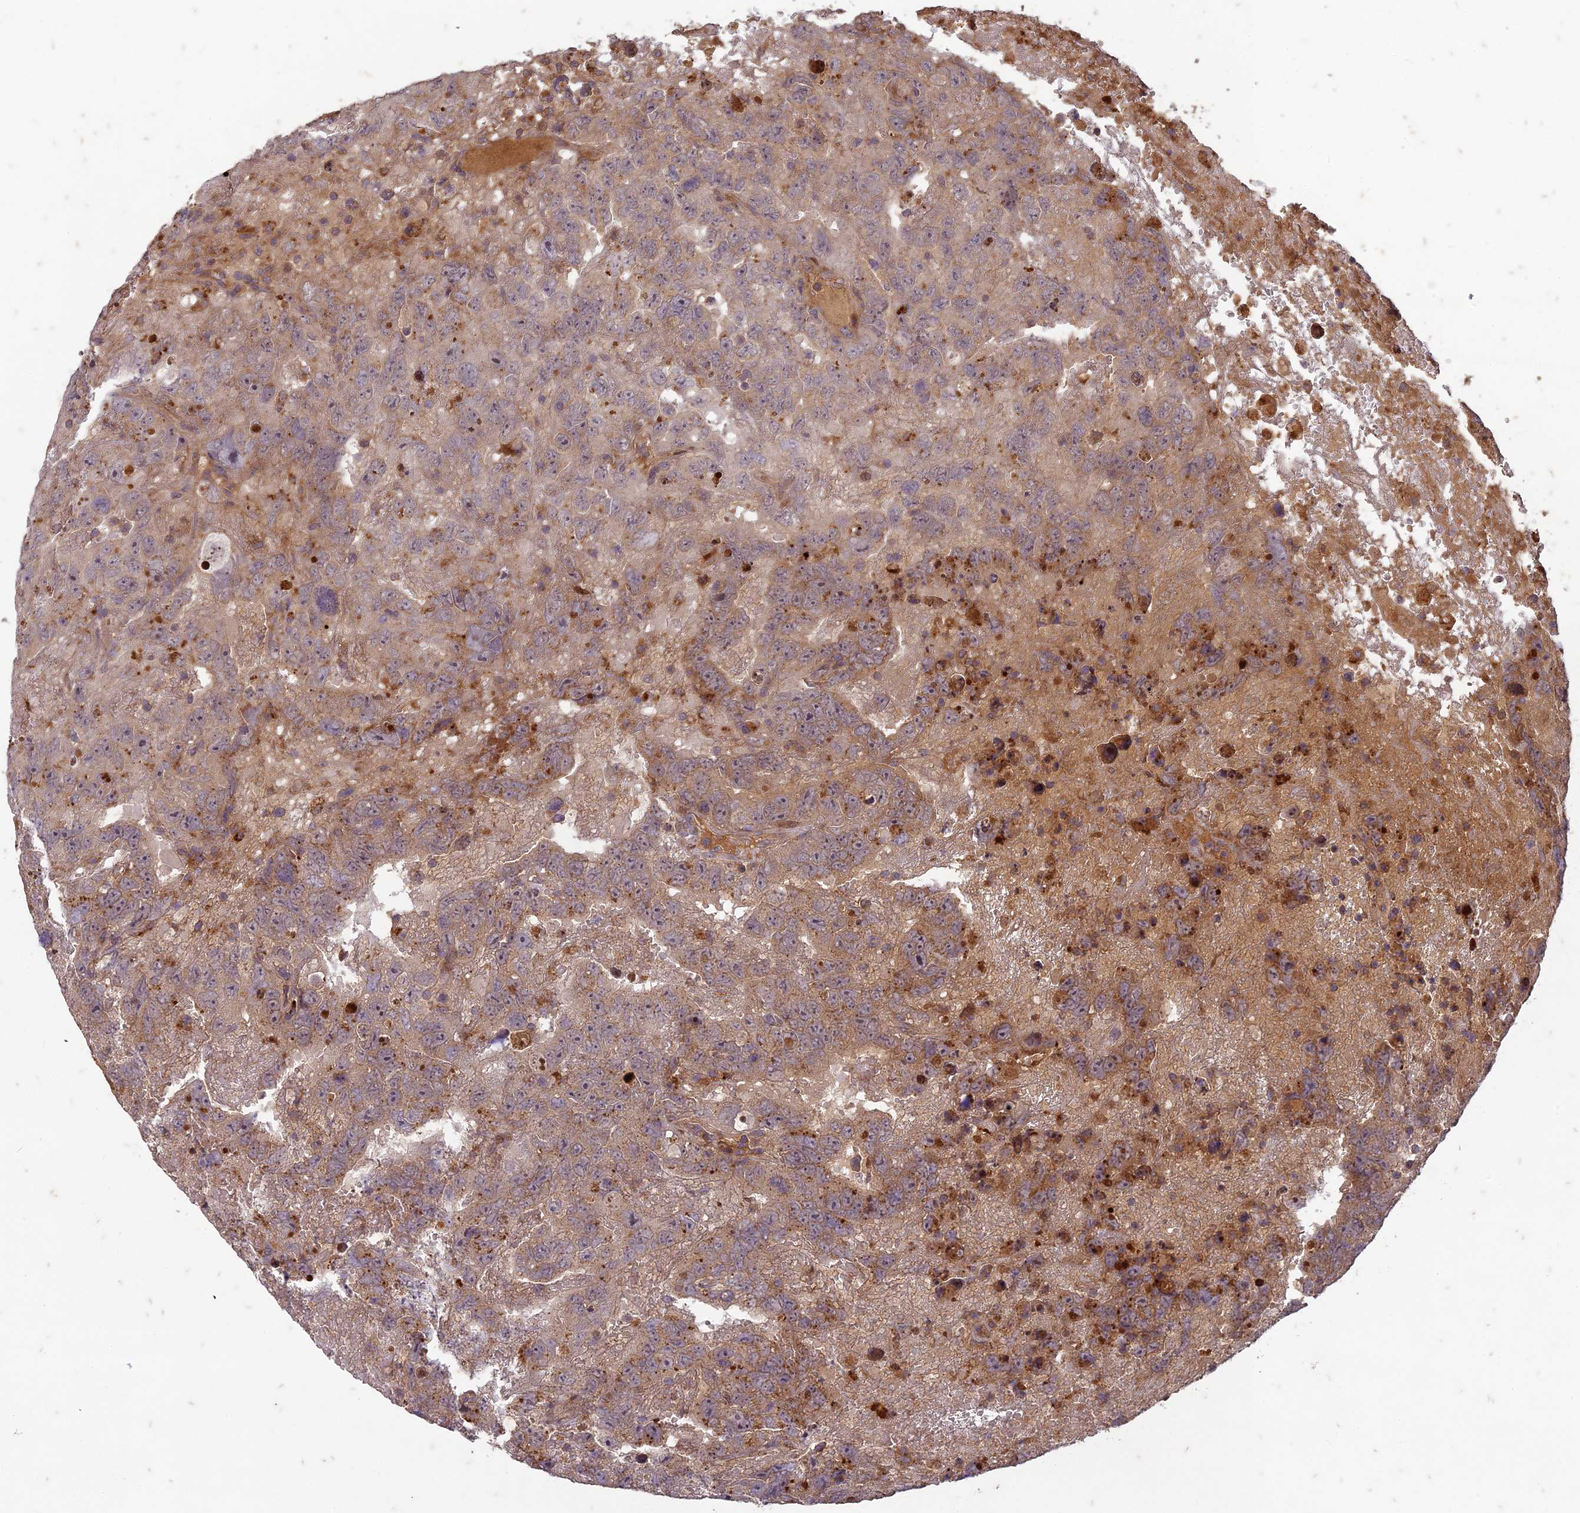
{"staining": {"intensity": "moderate", "quantity": "25%-75%", "location": "cytoplasmic/membranous"}, "tissue": "testis cancer", "cell_type": "Tumor cells", "image_type": "cancer", "snomed": [{"axis": "morphology", "description": "Carcinoma, Embryonal, NOS"}, {"axis": "topography", "description": "Testis"}], "caption": "Protein expression analysis of human testis cancer reveals moderate cytoplasmic/membranous positivity in approximately 25%-75% of tumor cells. Using DAB (brown) and hematoxylin (blue) stains, captured at high magnification using brightfield microscopy.", "gene": "TCF25", "patient": {"sex": "male", "age": 45}}